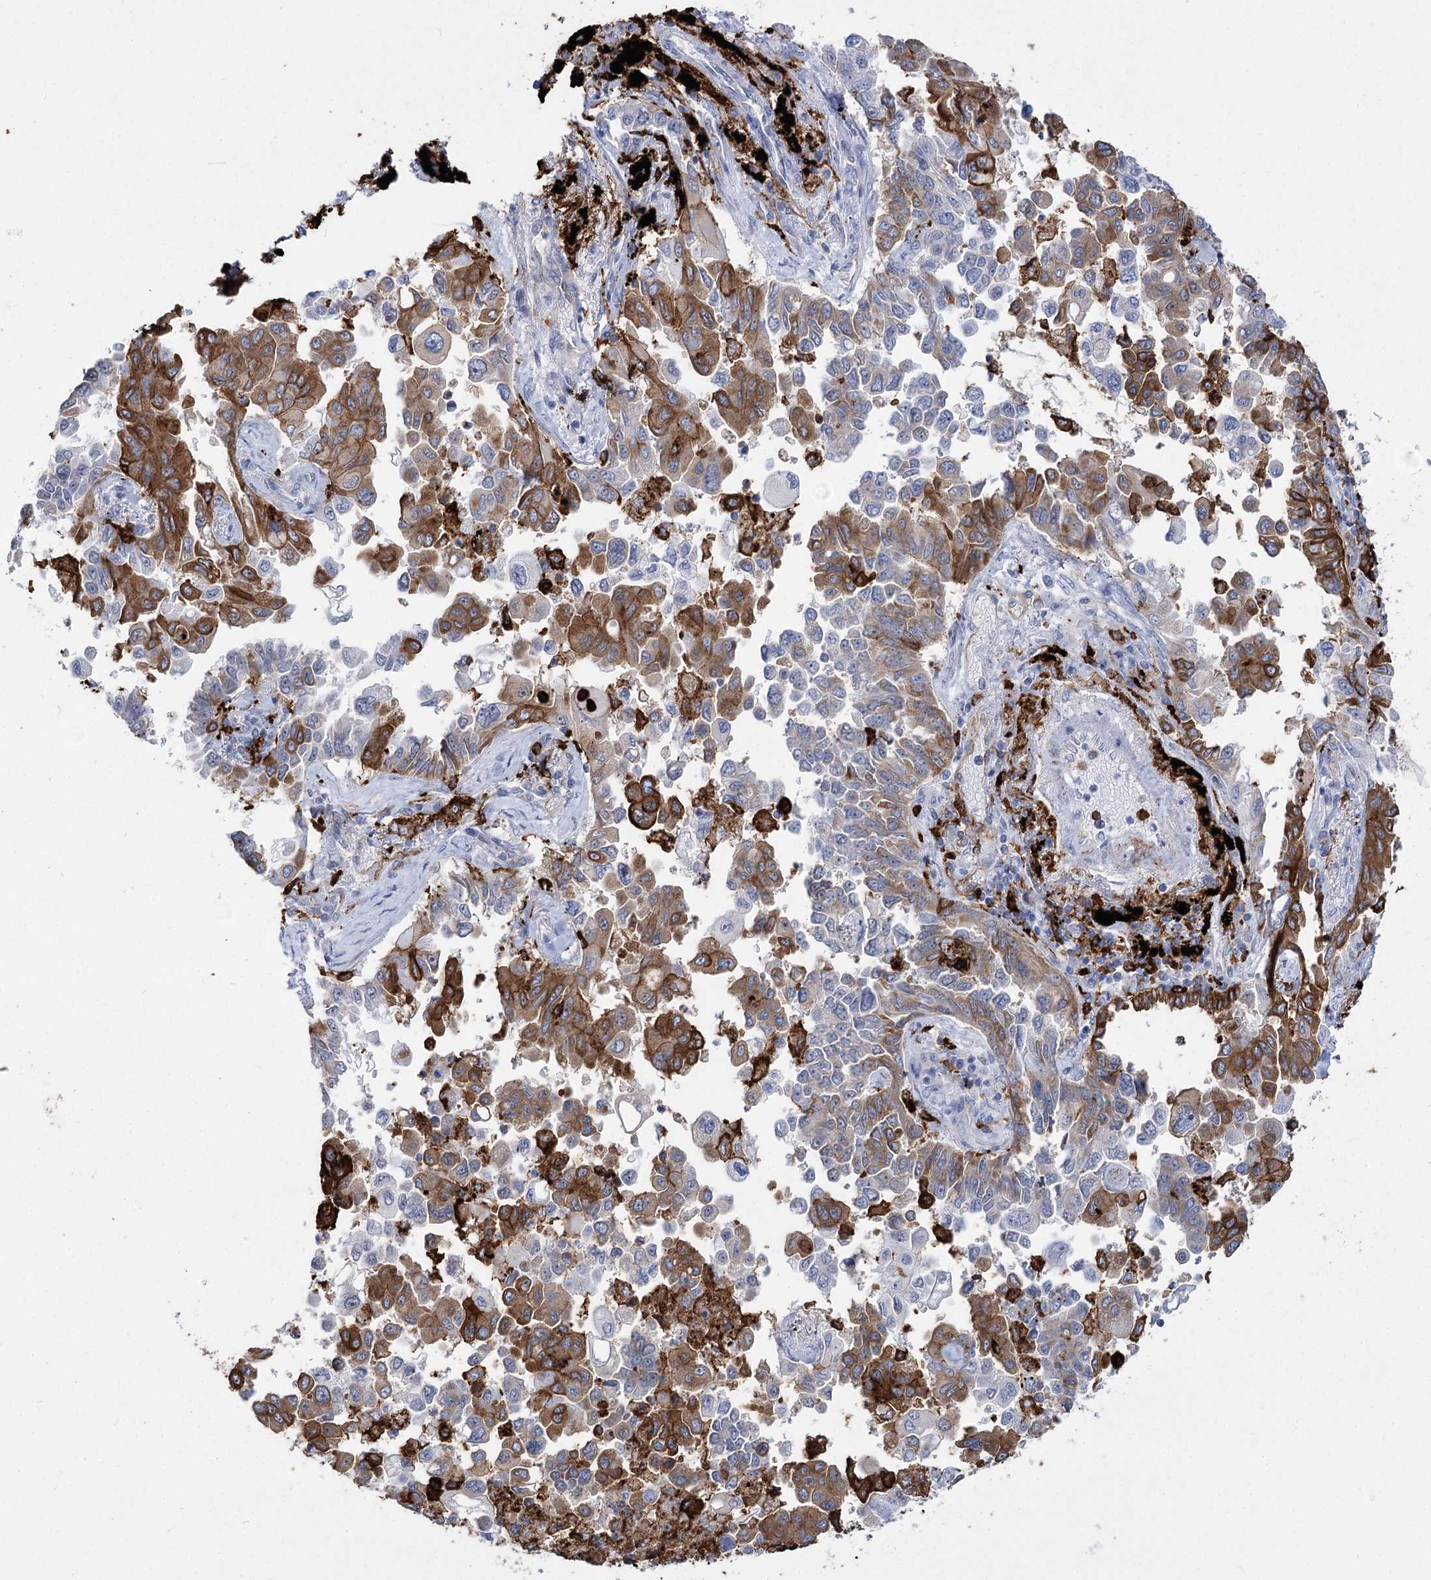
{"staining": {"intensity": "strong", "quantity": "25%-75%", "location": "cytoplasmic/membranous"}, "tissue": "lung cancer", "cell_type": "Tumor cells", "image_type": "cancer", "snomed": [{"axis": "morphology", "description": "Adenocarcinoma, NOS"}, {"axis": "topography", "description": "Lung"}], "caption": "Immunohistochemistry photomicrograph of neoplastic tissue: adenocarcinoma (lung) stained using IHC displays high levels of strong protein expression localized specifically in the cytoplasmic/membranous of tumor cells, appearing as a cytoplasmic/membranous brown color.", "gene": "PIWIL4", "patient": {"sex": "female", "age": 67}}